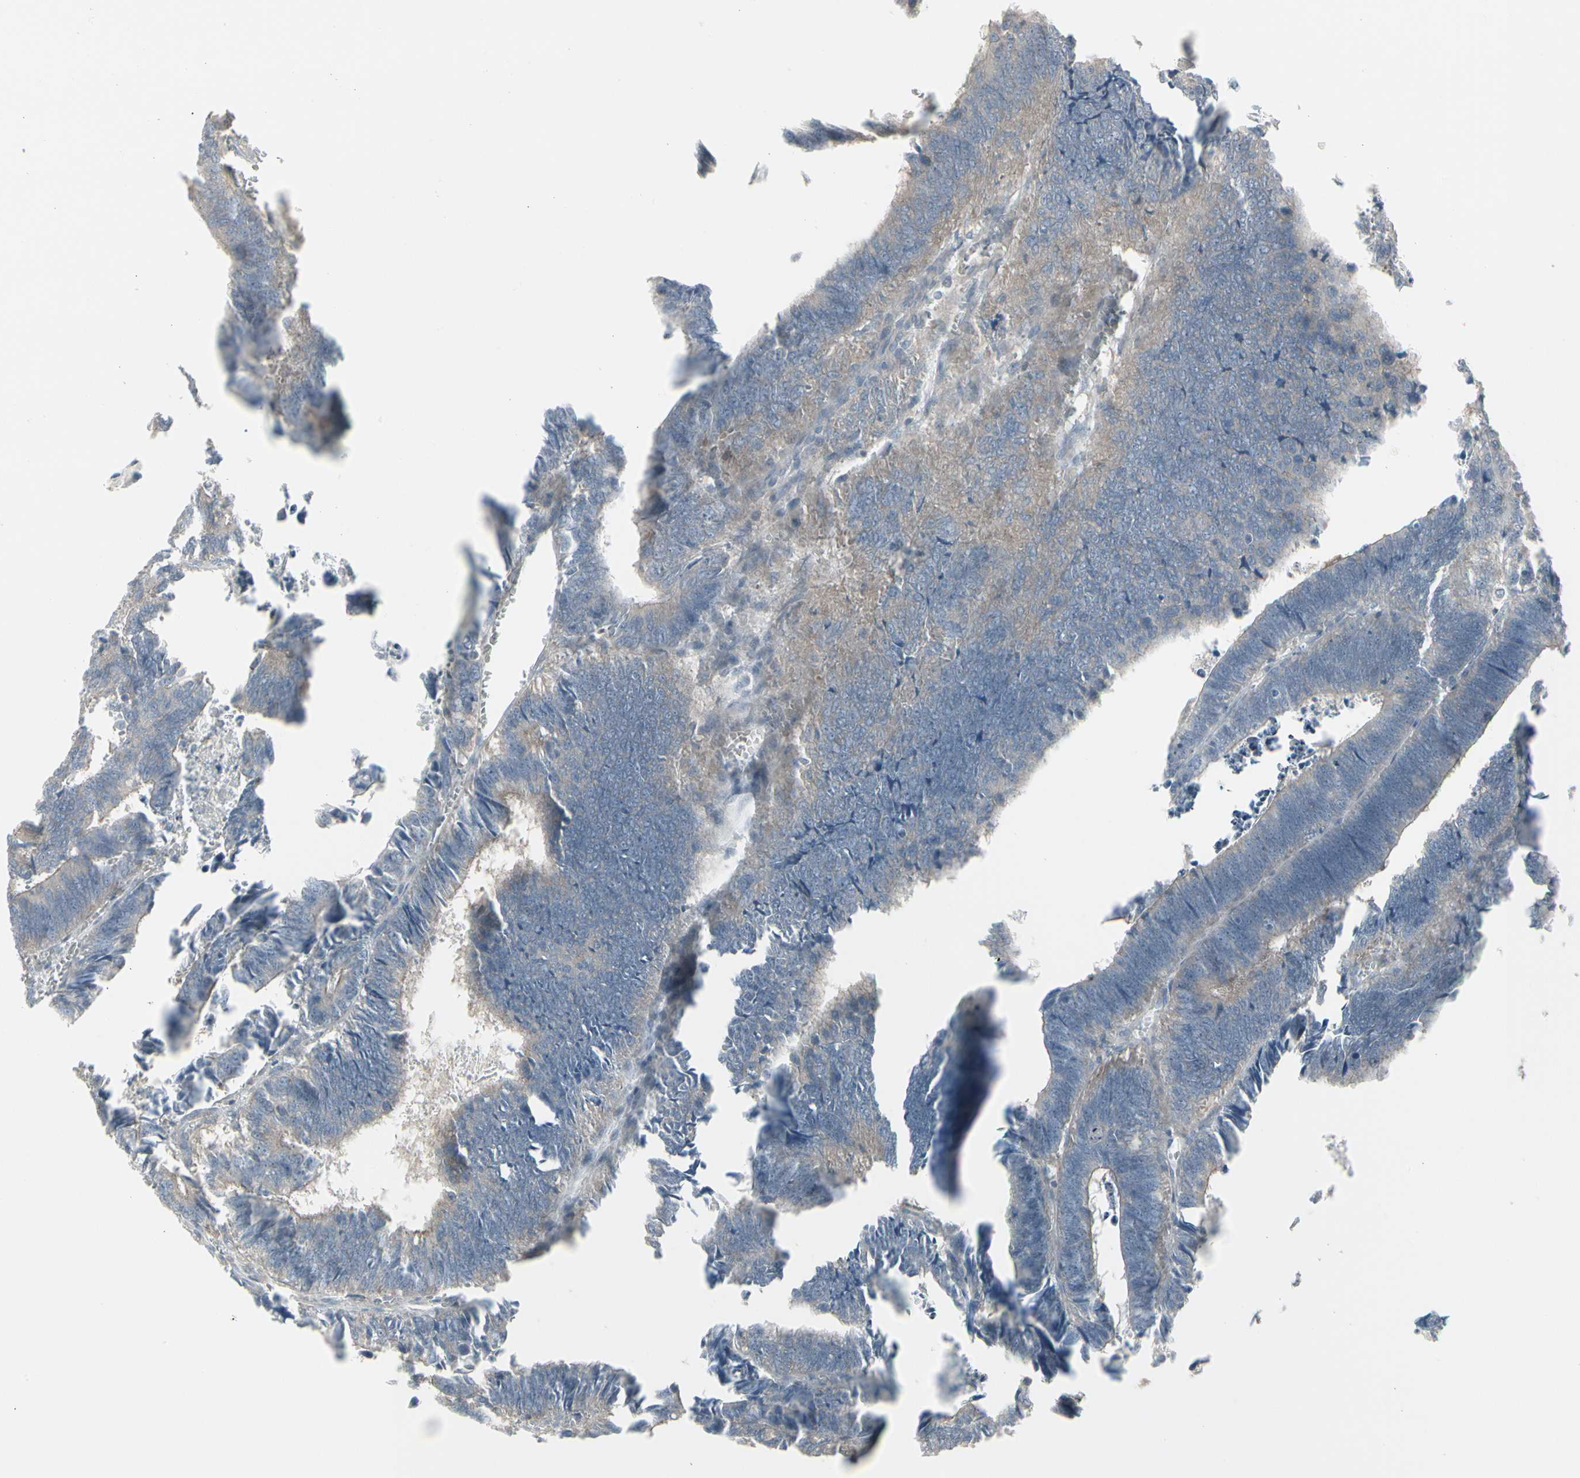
{"staining": {"intensity": "weak", "quantity": ">75%", "location": "cytoplasmic/membranous"}, "tissue": "colorectal cancer", "cell_type": "Tumor cells", "image_type": "cancer", "snomed": [{"axis": "morphology", "description": "Adenocarcinoma, NOS"}, {"axis": "topography", "description": "Colon"}], "caption": "Brown immunohistochemical staining in human colorectal cancer reveals weak cytoplasmic/membranous staining in about >75% of tumor cells.", "gene": "EPS15", "patient": {"sex": "male", "age": 72}}